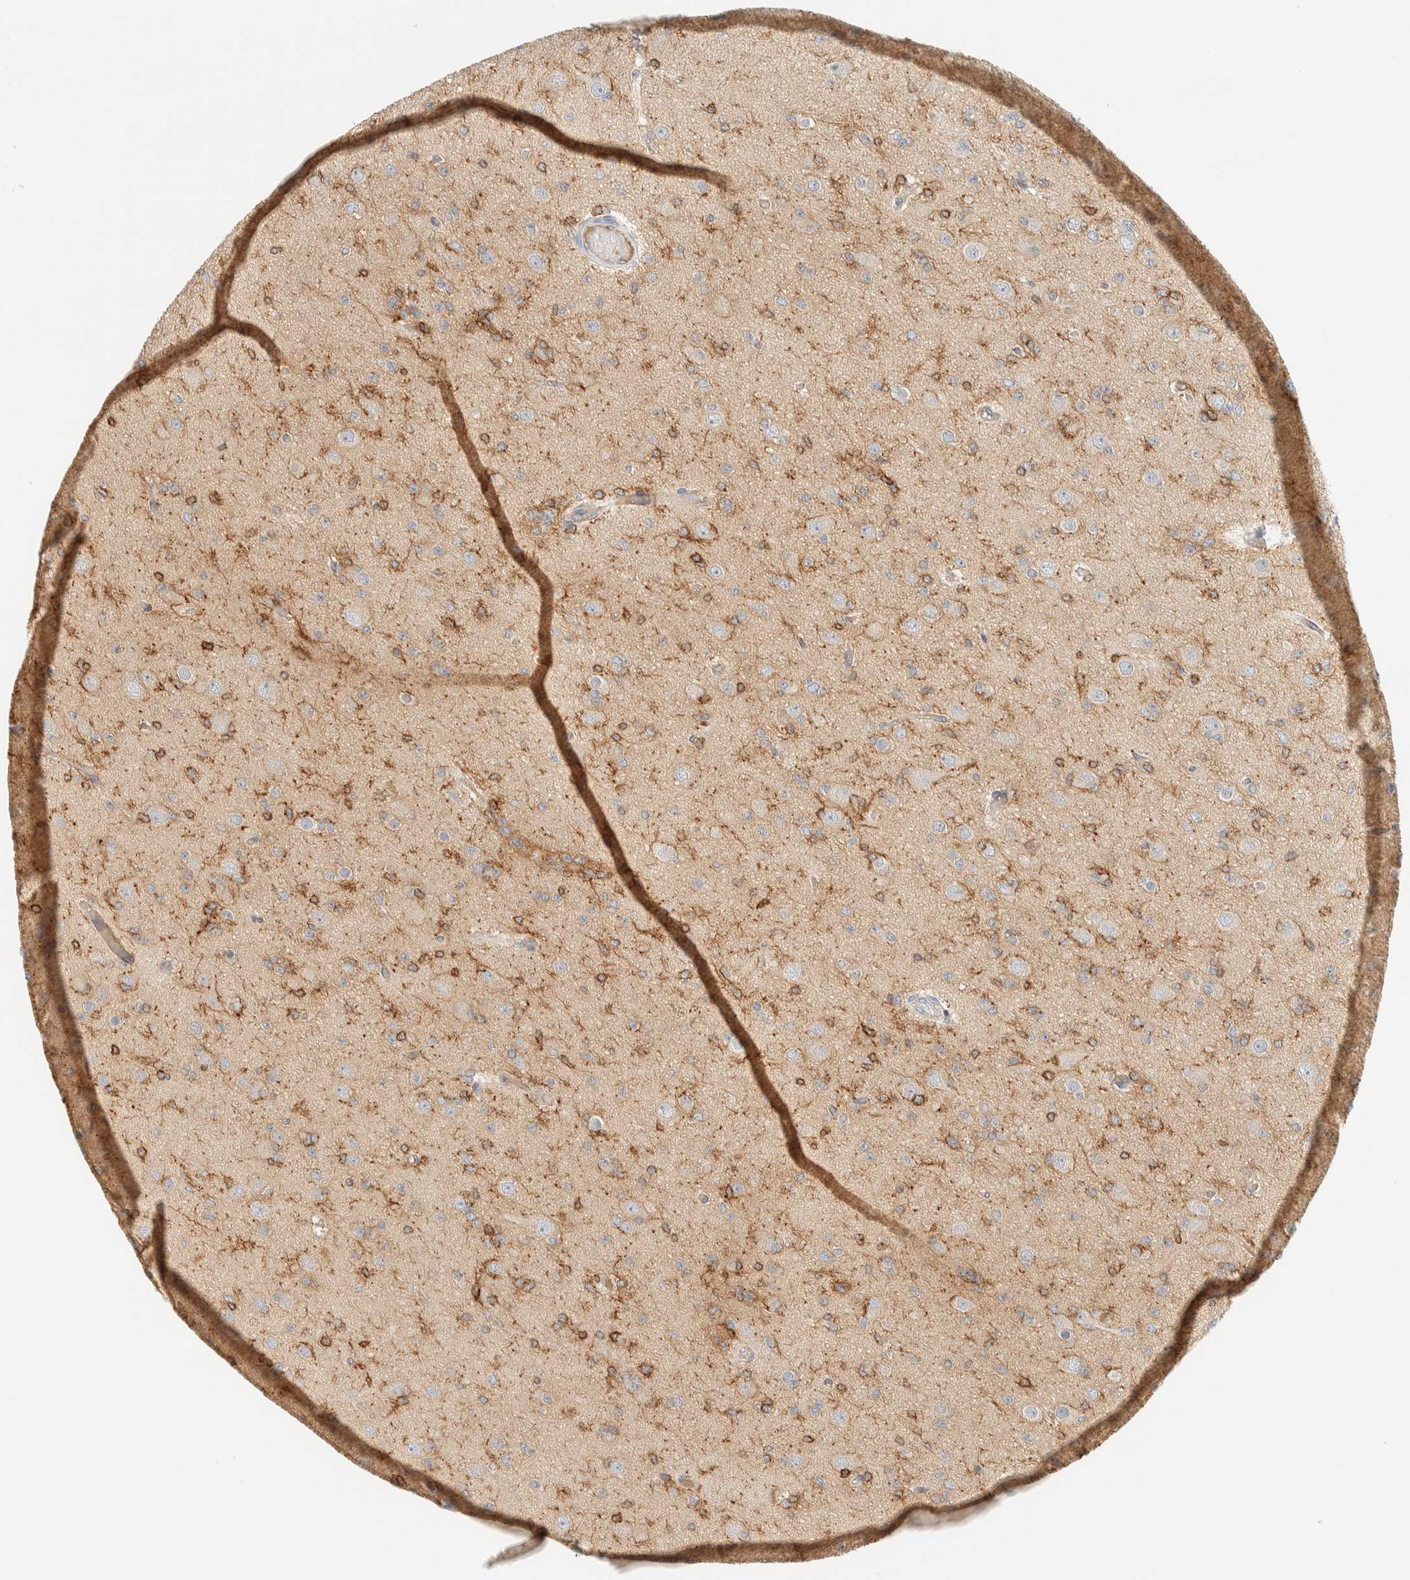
{"staining": {"intensity": "weak", "quantity": "<25%", "location": "cytoplasmic/membranous"}, "tissue": "glioma", "cell_type": "Tumor cells", "image_type": "cancer", "snomed": [{"axis": "morphology", "description": "Glioma, malignant, Low grade"}, {"axis": "topography", "description": "Brain"}], "caption": "The micrograph displays no staining of tumor cells in glioma.", "gene": "LIMA1", "patient": {"sex": "female", "age": 22}}